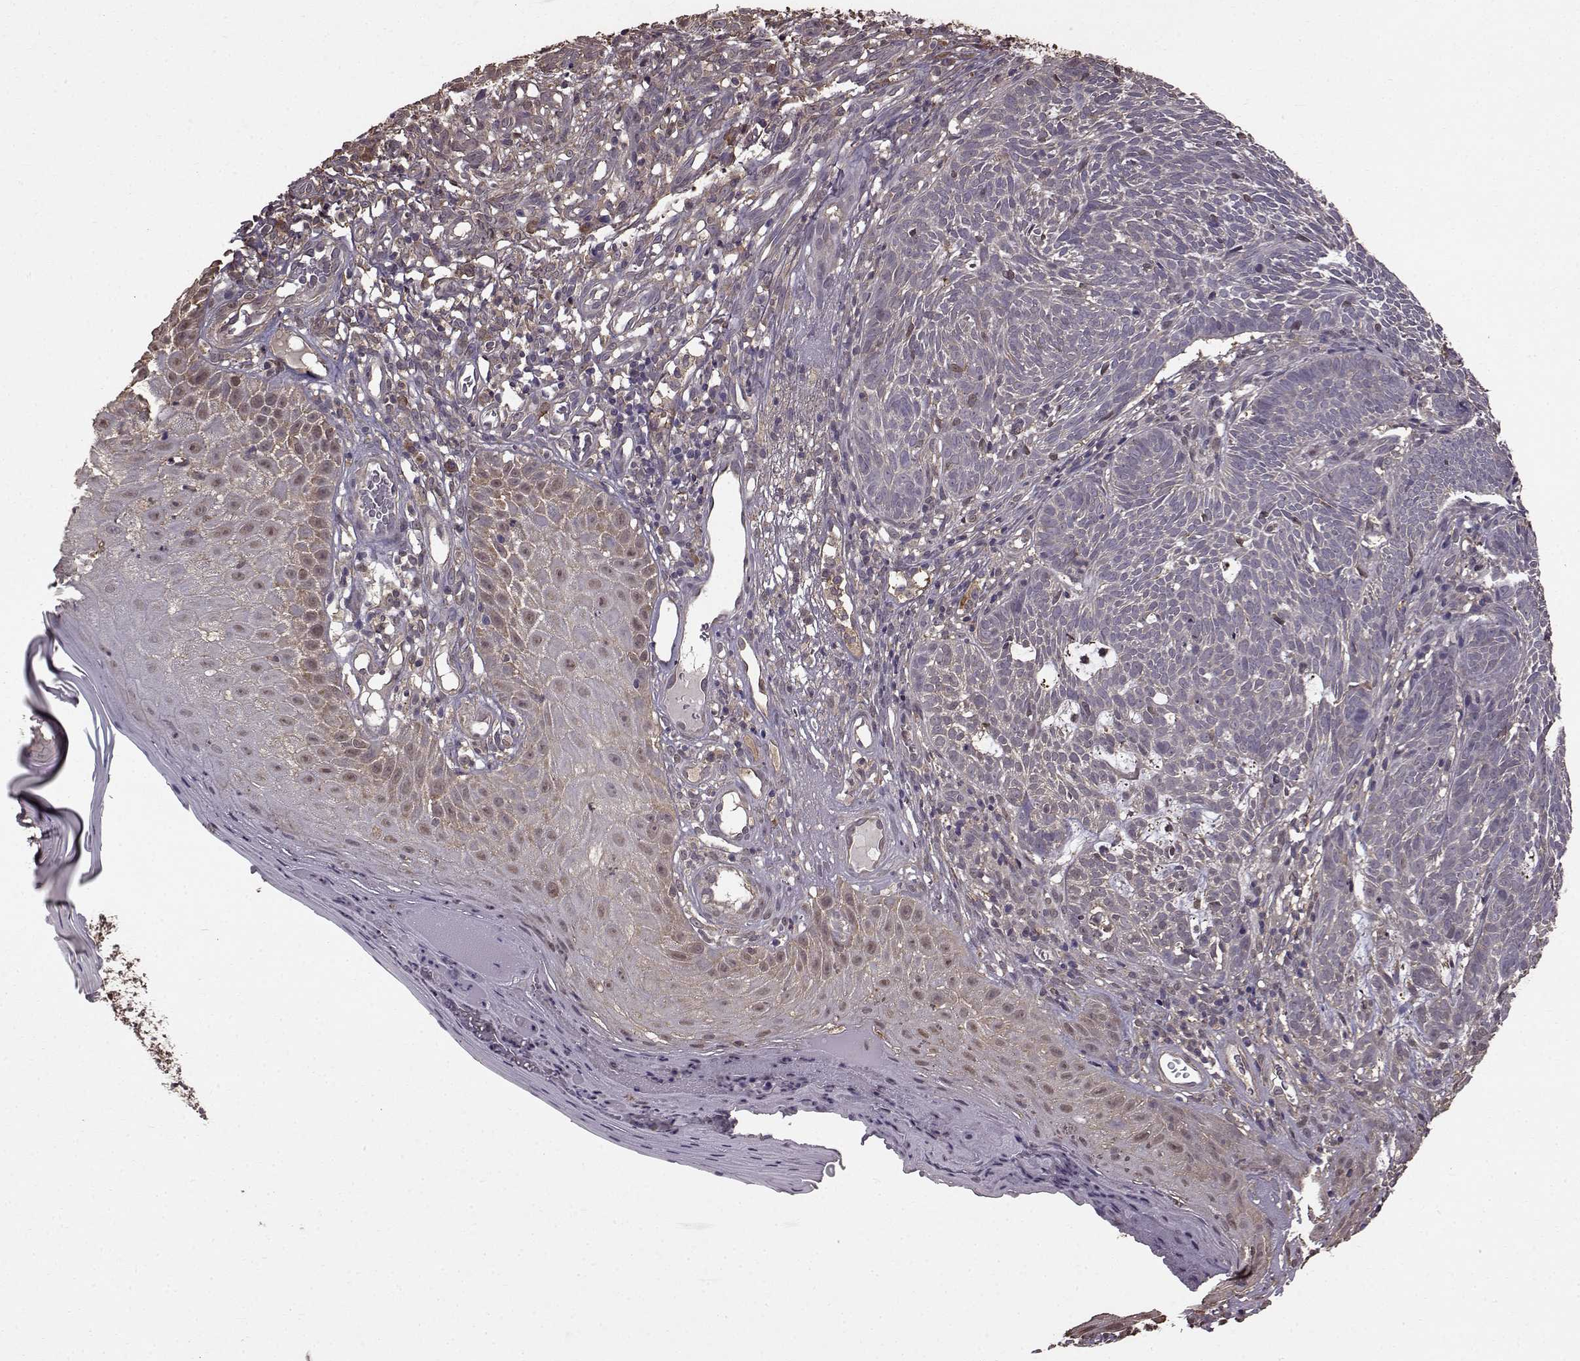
{"staining": {"intensity": "negative", "quantity": "none", "location": "none"}, "tissue": "skin cancer", "cell_type": "Tumor cells", "image_type": "cancer", "snomed": [{"axis": "morphology", "description": "Basal cell carcinoma"}, {"axis": "topography", "description": "Skin"}], "caption": "The photomicrograph displays no staining of tumor cells in skin cancer (basal cell carcinoma).", "gene": "NME1-NME2", "patient": {"sex": "male", "age": 59}}